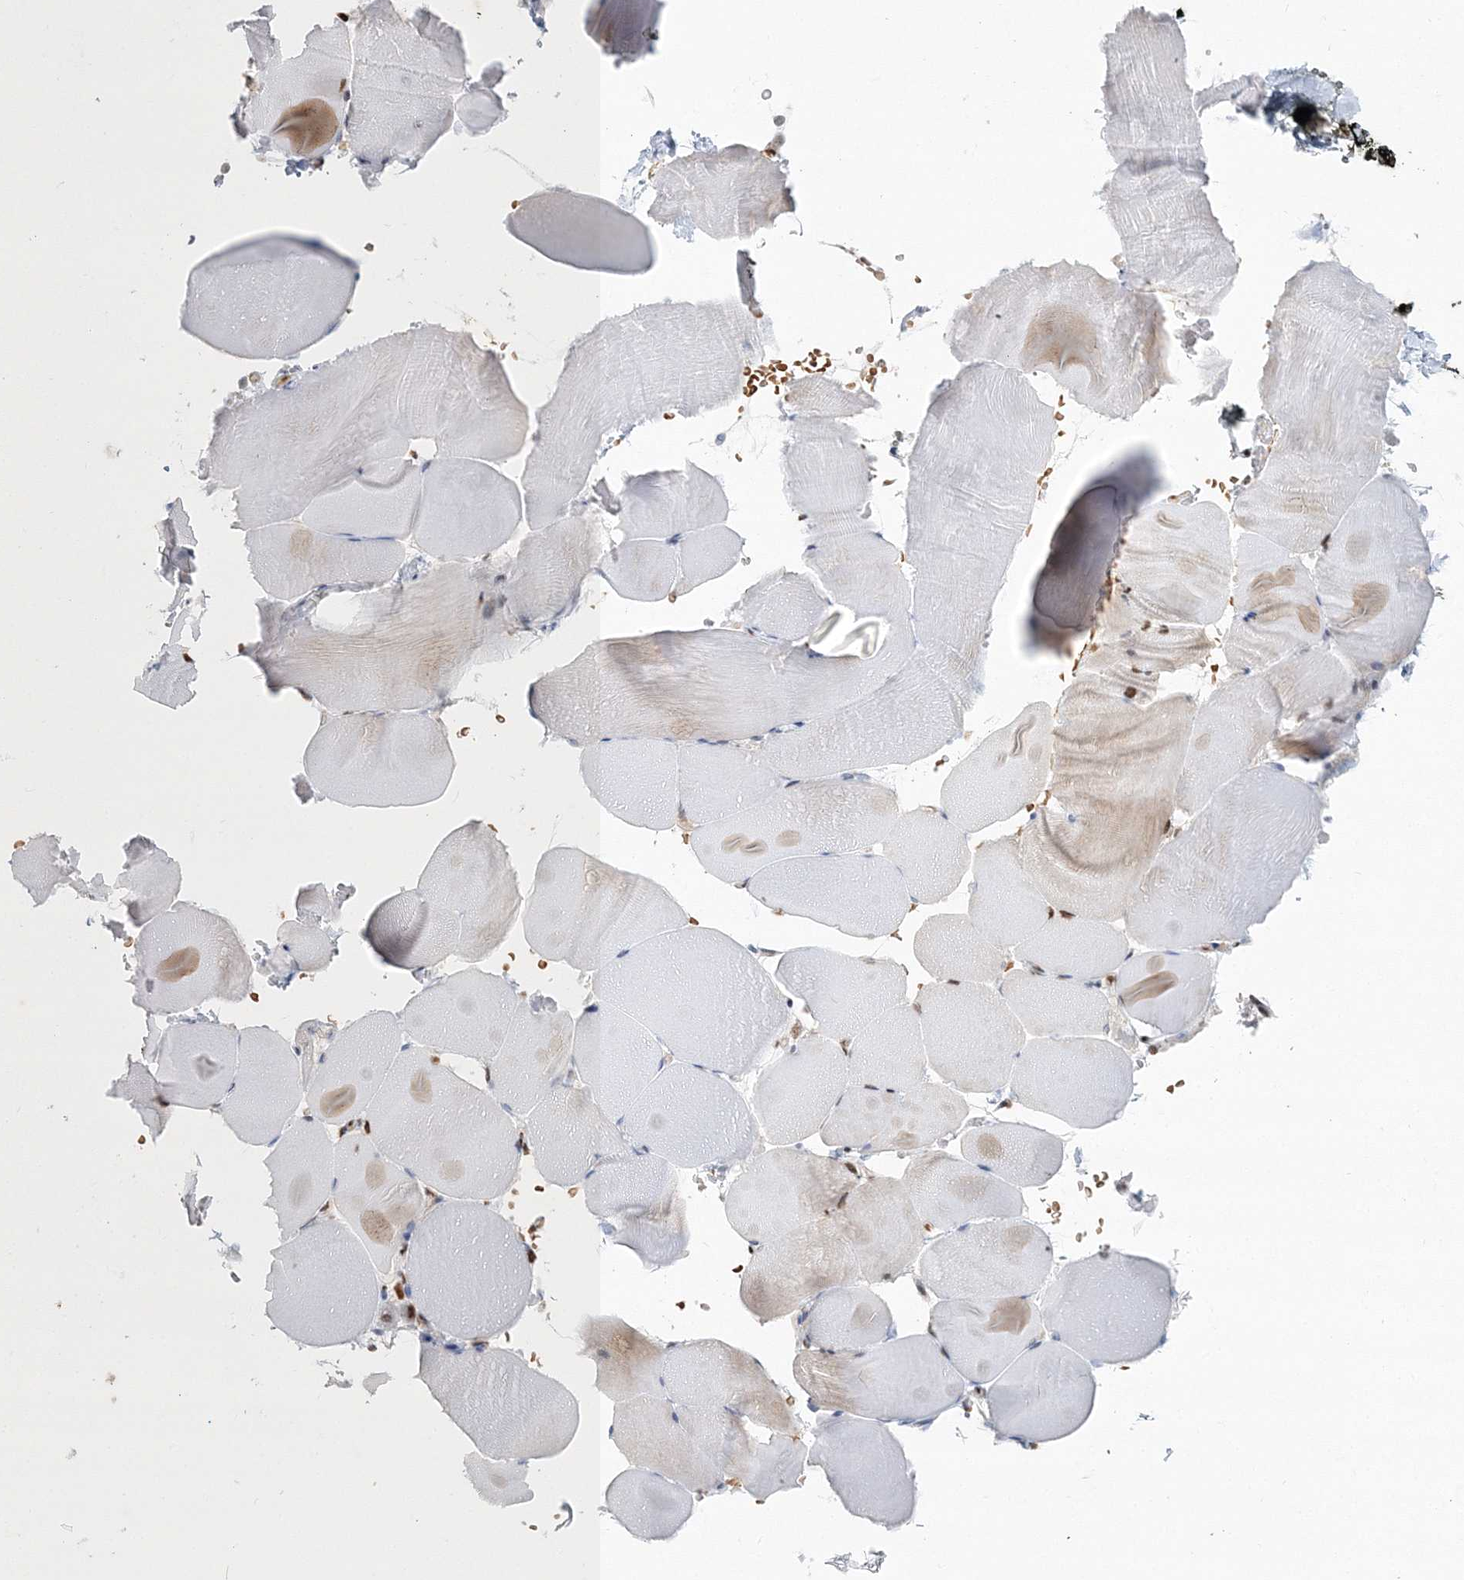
{"staining": {"intensity": "moderate", "quantity": ">75%", "location": "nuclear"}, "tissue": "skeletal muscle", "cell_type": "Myocytes", "image_type": "normal", "snomed": [{"axis": "morphology", "description": "Normal tissue, NOS"}, {"axis": "topography", "description": "Skeletal muscle"}, {"axis": "topography", "description": "Parathyroid gland"}], "caption": "Immunohistochemical staining of benign human skeletal muscle exhibits >75% levels of moderate nuclear protein staining in about >75% of myocytes.", "gene": "ENSG00000290315", "patient": {"sex": "female", "age": 37}}